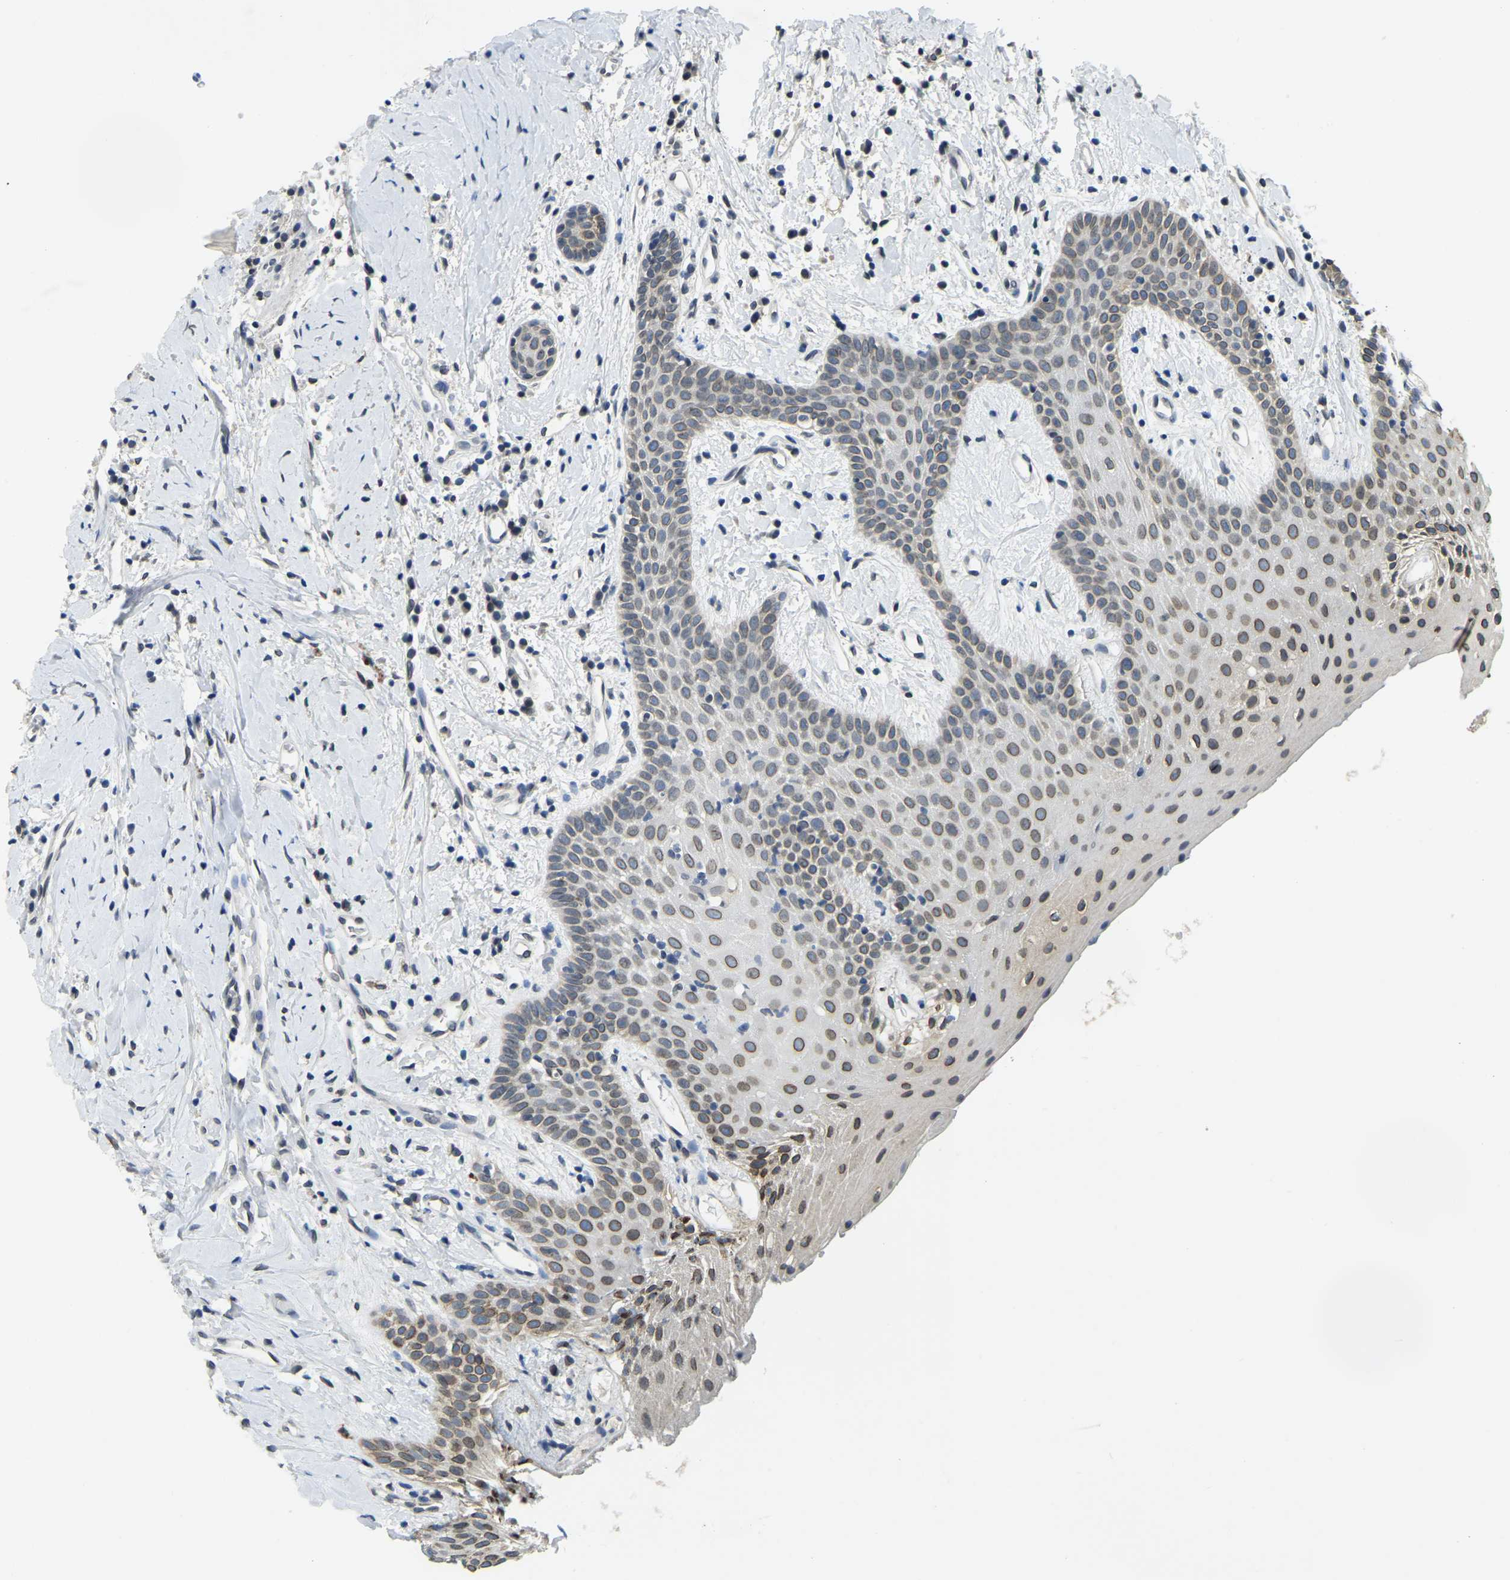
{"staining": {"intensity": "moderate", "quantity": "25%-75%", "location": "cytoplasmic/membranous,nuclear"}, "tissue": "oral mucosa", "cell_type": "Squamous epithelial cells", "image_type": "normal", "snomed": [{"axis": "morphology", "description": "Normal tissue, NOS"}, {"axis": "morphology", "description": "Squamous cell carcinoma, NOS"}, {"axis": "topography", "description": "Oral tissue"}, {"axis": "topography", "description": "Salivary gland"}, {"axis": "topography", "description": "Head-Neck"}], "caption": "This is an image of IHC staining of normal oral mucosa, which shows moderate staining in the cytoplasmic/membranous,nuclear of squamous epithelial cells.", "gene": "RANBP2", "patient": {"sex": "female", "age": 62}}